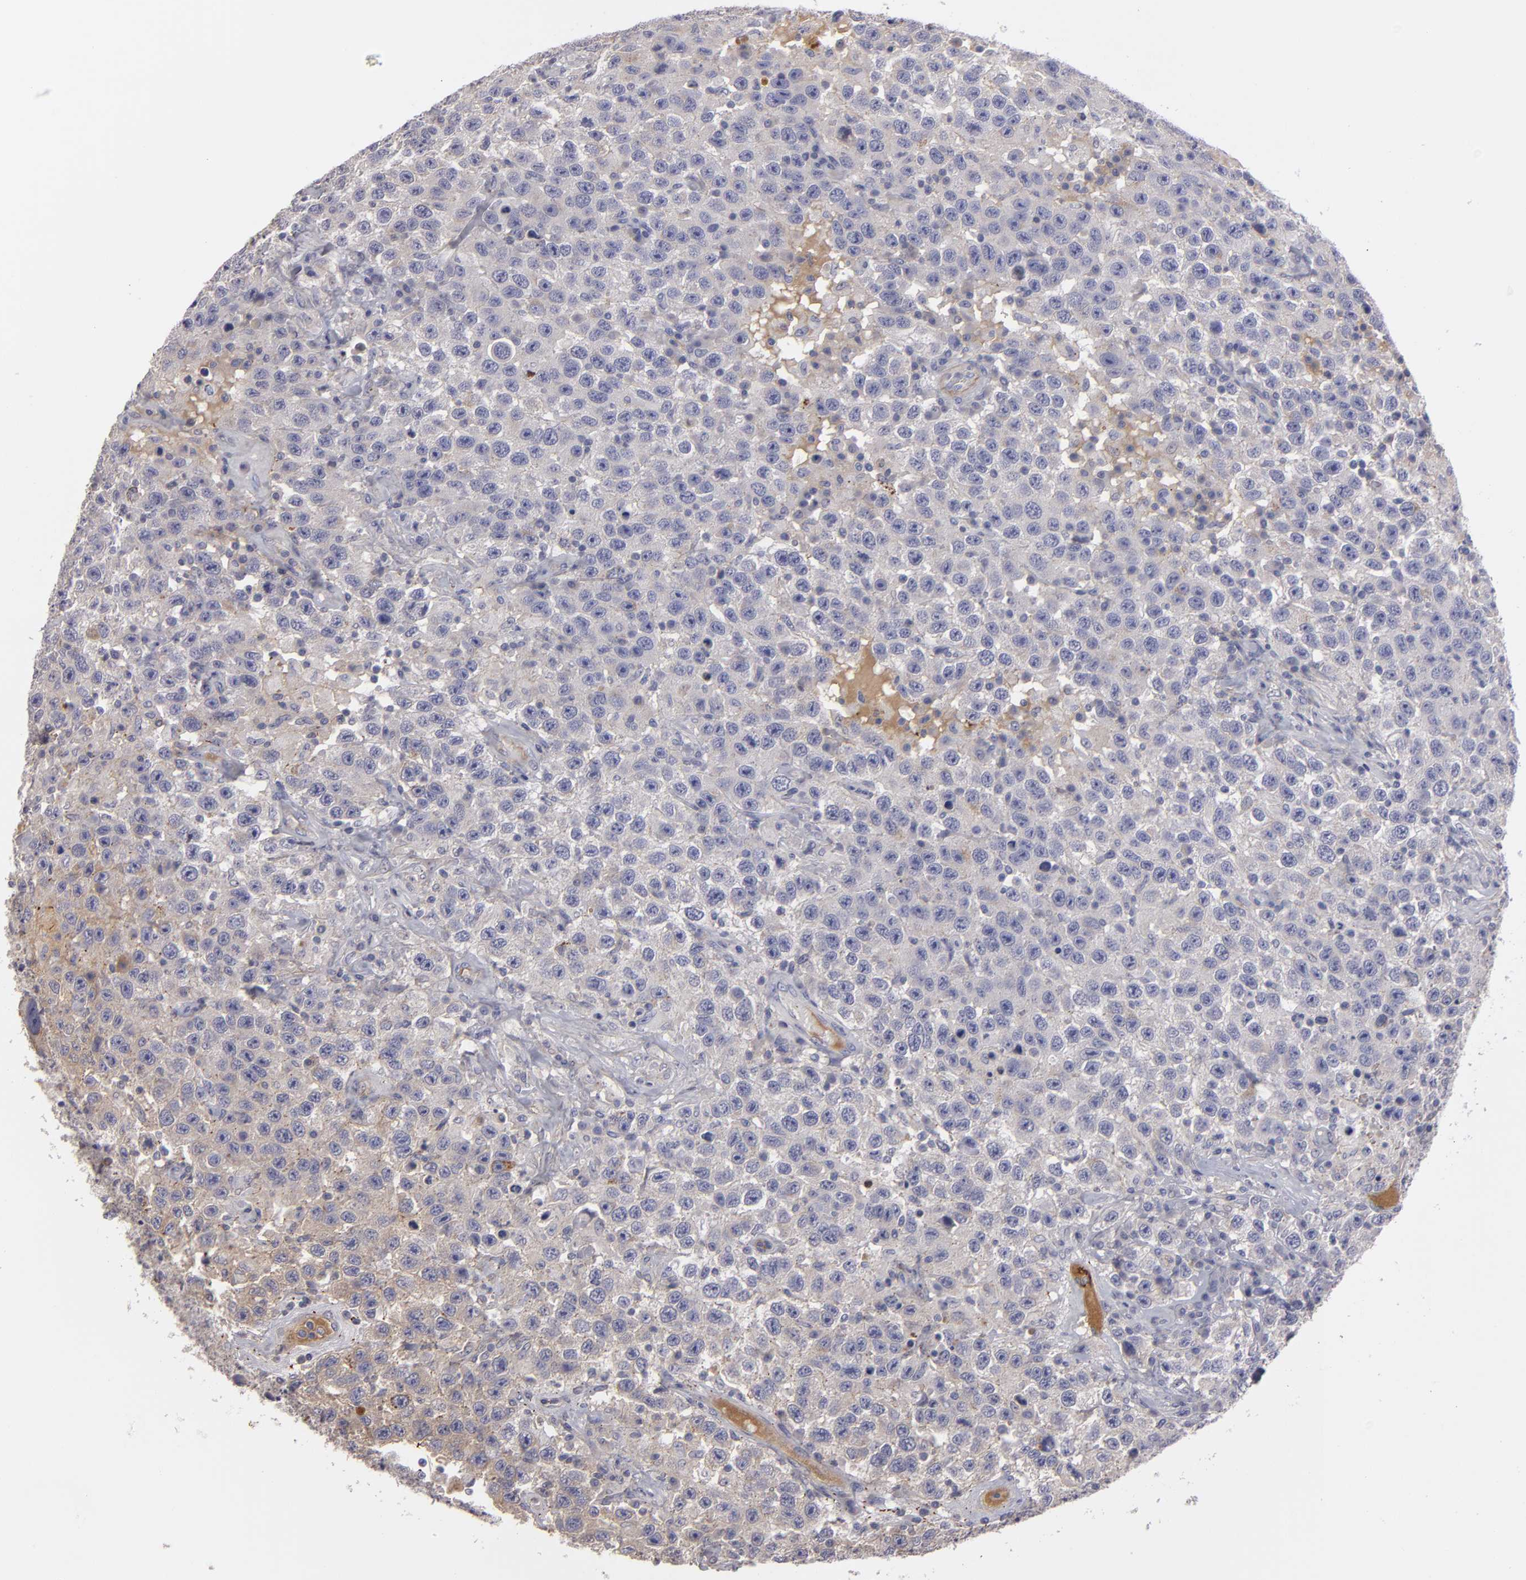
{"staining": {"intensity": "negative", "quantity": "none", "location": "none"}, "tissue": "testis cancer", "cell_type": "Tumor cells", "image_type": "cancer", "snomed": [{"axis": "morphology", "description": "Seminoma, NOS"}, {"axis": "topography", "description": "Testis"}], "caption": "The immunohistochemistry (IHC) micrograph has no significant staining in tumor cells of seminoma (testis) tissue. The staining was performed using DAB (3,3'-diaminobenzidine) to visualize the protein expression in brown, while the nuclei were stained in blue with hematoxylin (Magnification: 20x).", "gene": "FBLN1", "patient": {"sex": "male", "age": 41}}